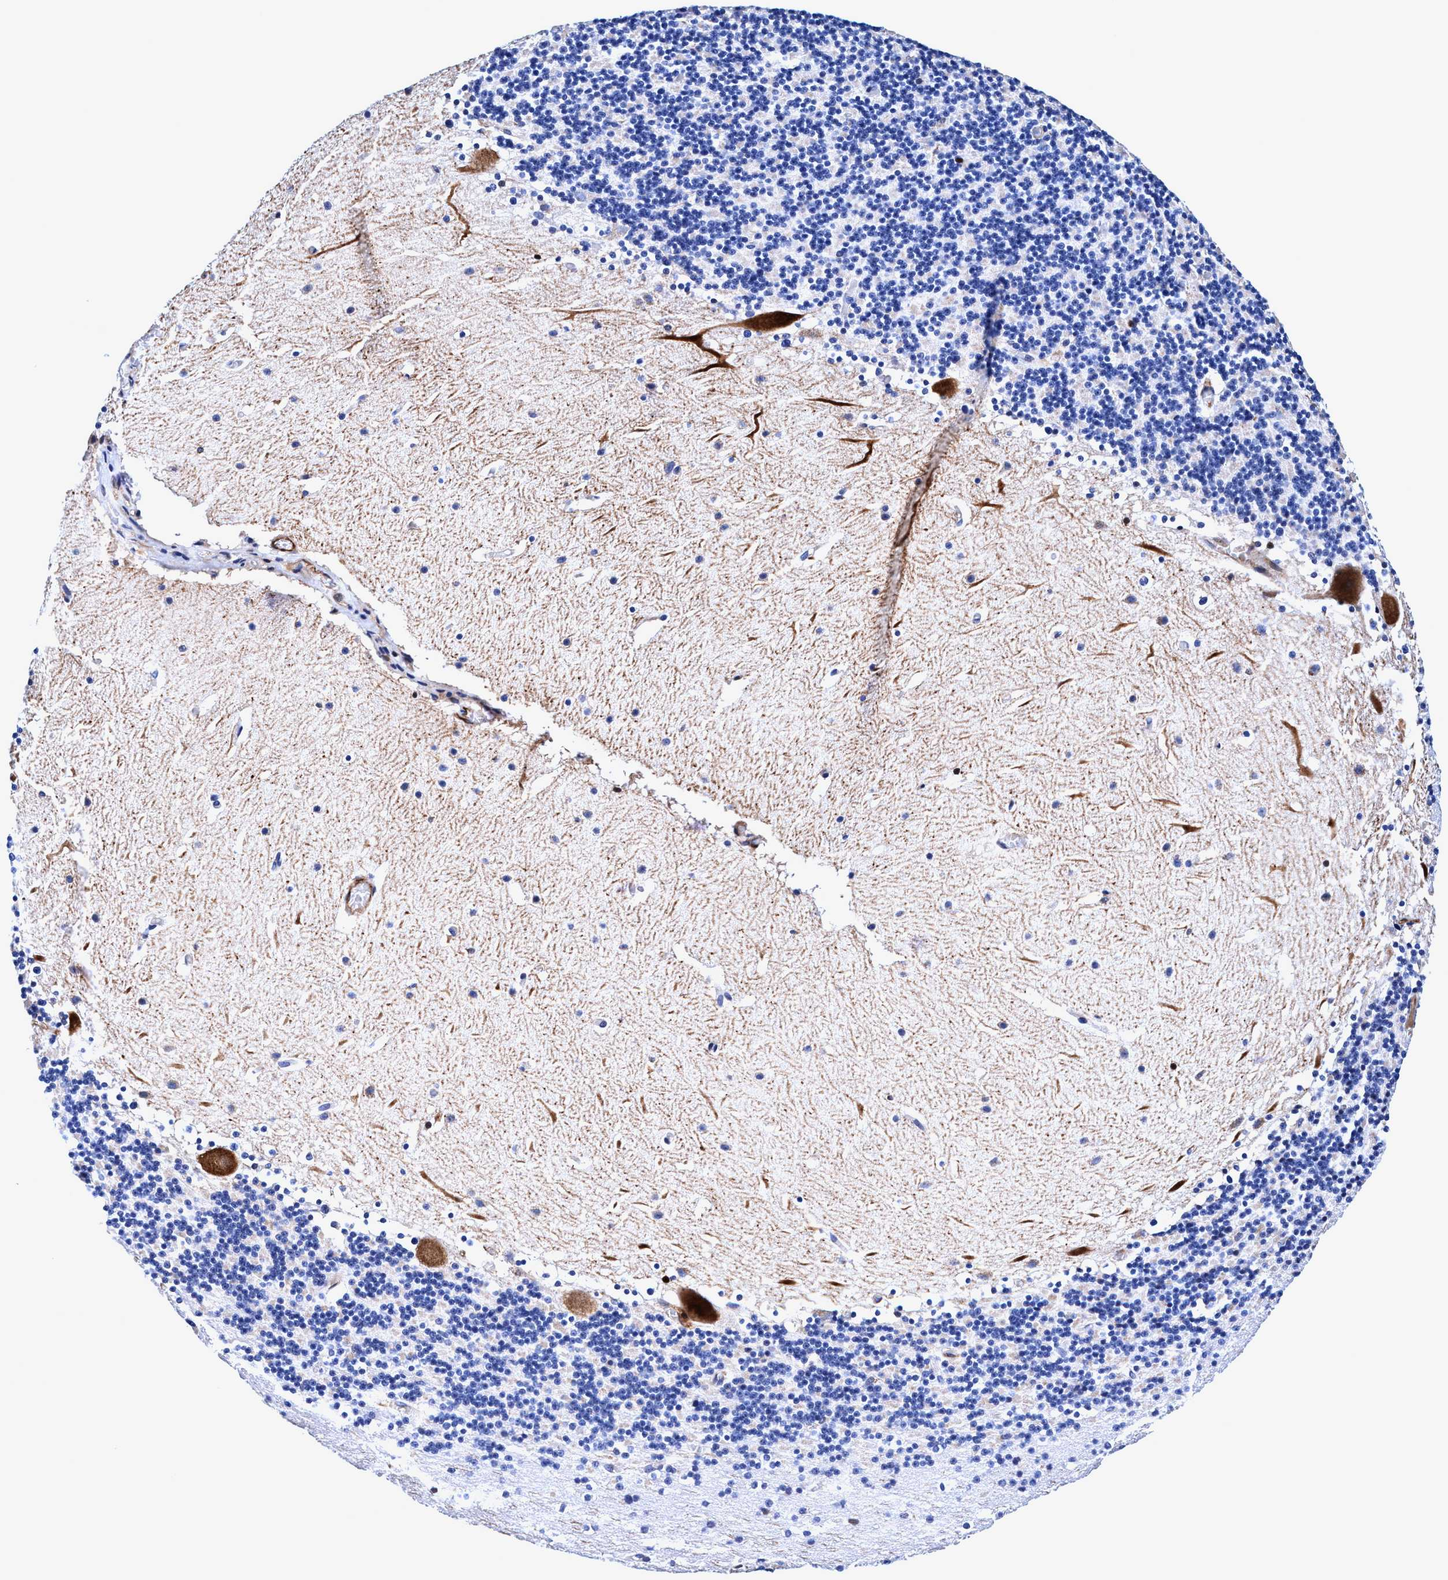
{"staining": {"intensity": "negative", "quantity": "none", "location": "none"}, "tissue": "cerebellum", "cell_type": "Cells in granular layer", "image_type": "normal", "snomed": [{"axis": "morphology", "description": "Normal tissue, NOS"}, {"axis": "topography", "description": "Cerebellum"}], "caption": "Protein analysis of unremarkable cerebellum demonstrates no significant expression in cells in granular layer. (Stains: DAB (3,3'-diaminobenzidine) immunohistochemistry with hematoxylin counter stain, Microscopy: brightfield microscopy at high magnification).", "gene": "UBALD2", "patient": {"sex": "male", "age": 45}}